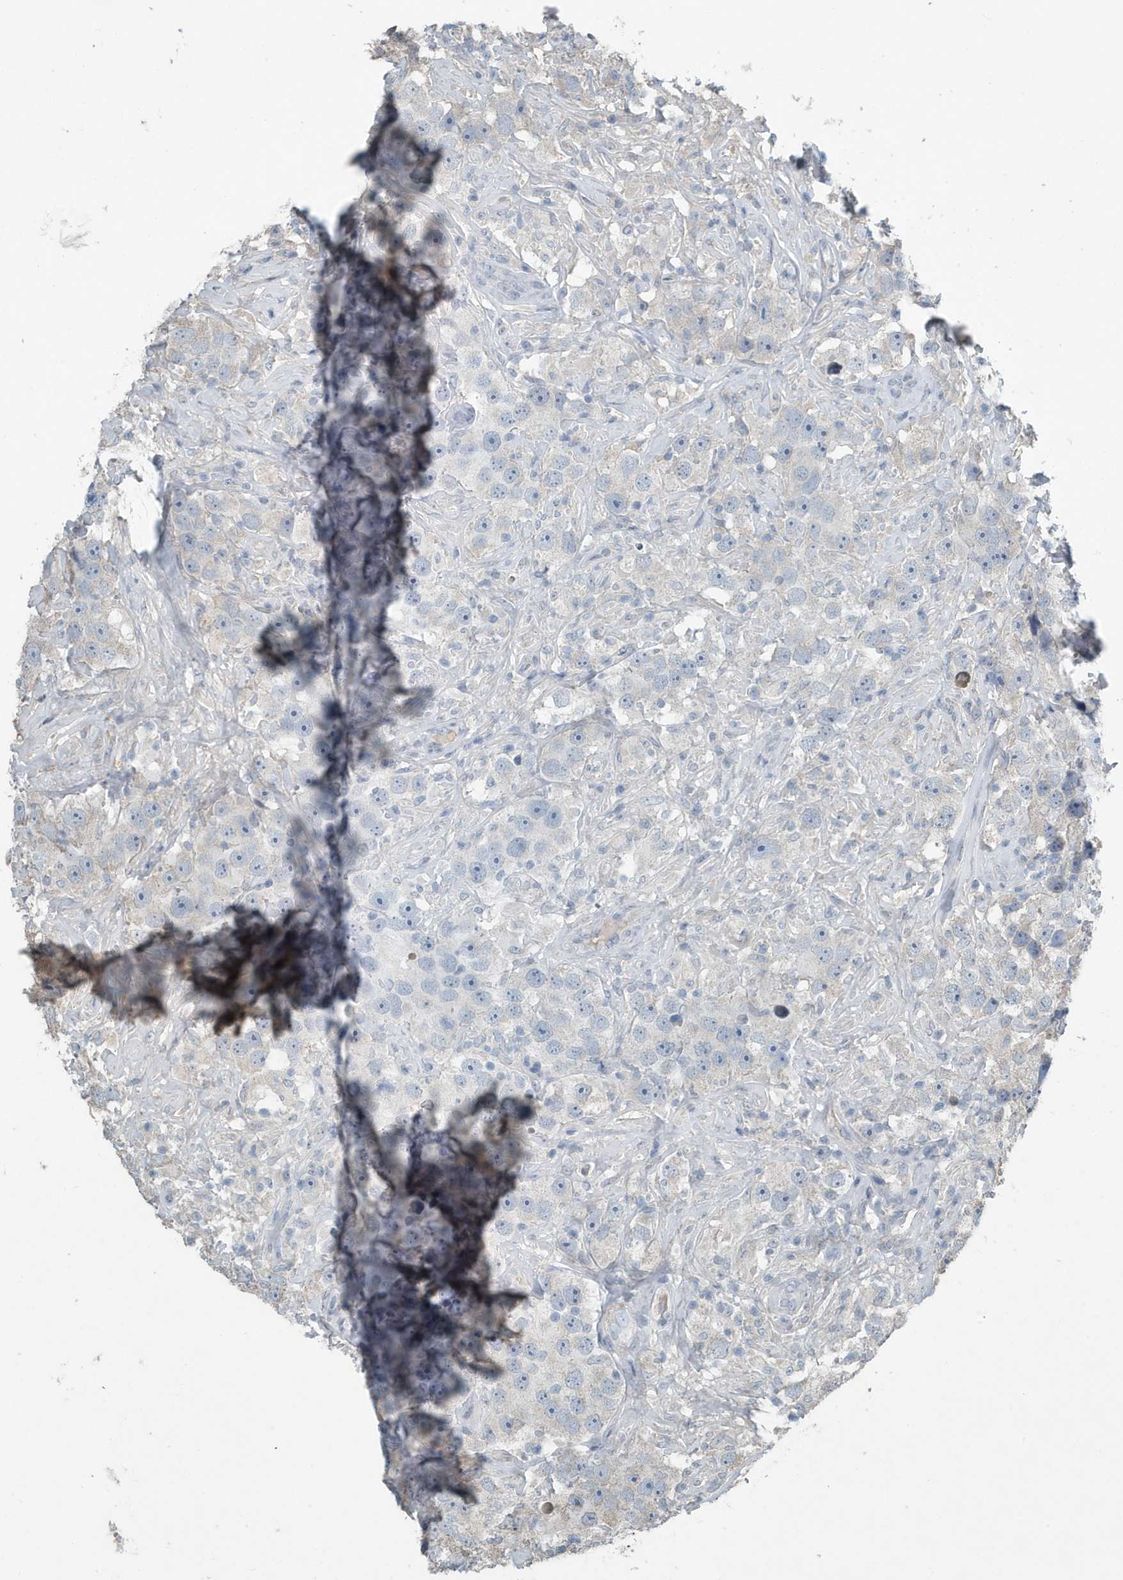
{"staining": {"intensity": "negative", "quantity": "none", "location": "none"}, "tissue": "testis cancer", "cell_type": "Tumor cells", "image_type": "cancer", "snomed": [{"axis": "morphology", "description": "Seminoma, NOS"}, {"axis": "topography", "description": "Testis"}], "caption": "This is an immunohistochemistry image of testis cancer (seminoma). There is no positivity in tumor cells.", "gene": "UGT2B4", "patient": {"sex": "male", "age": 49}}